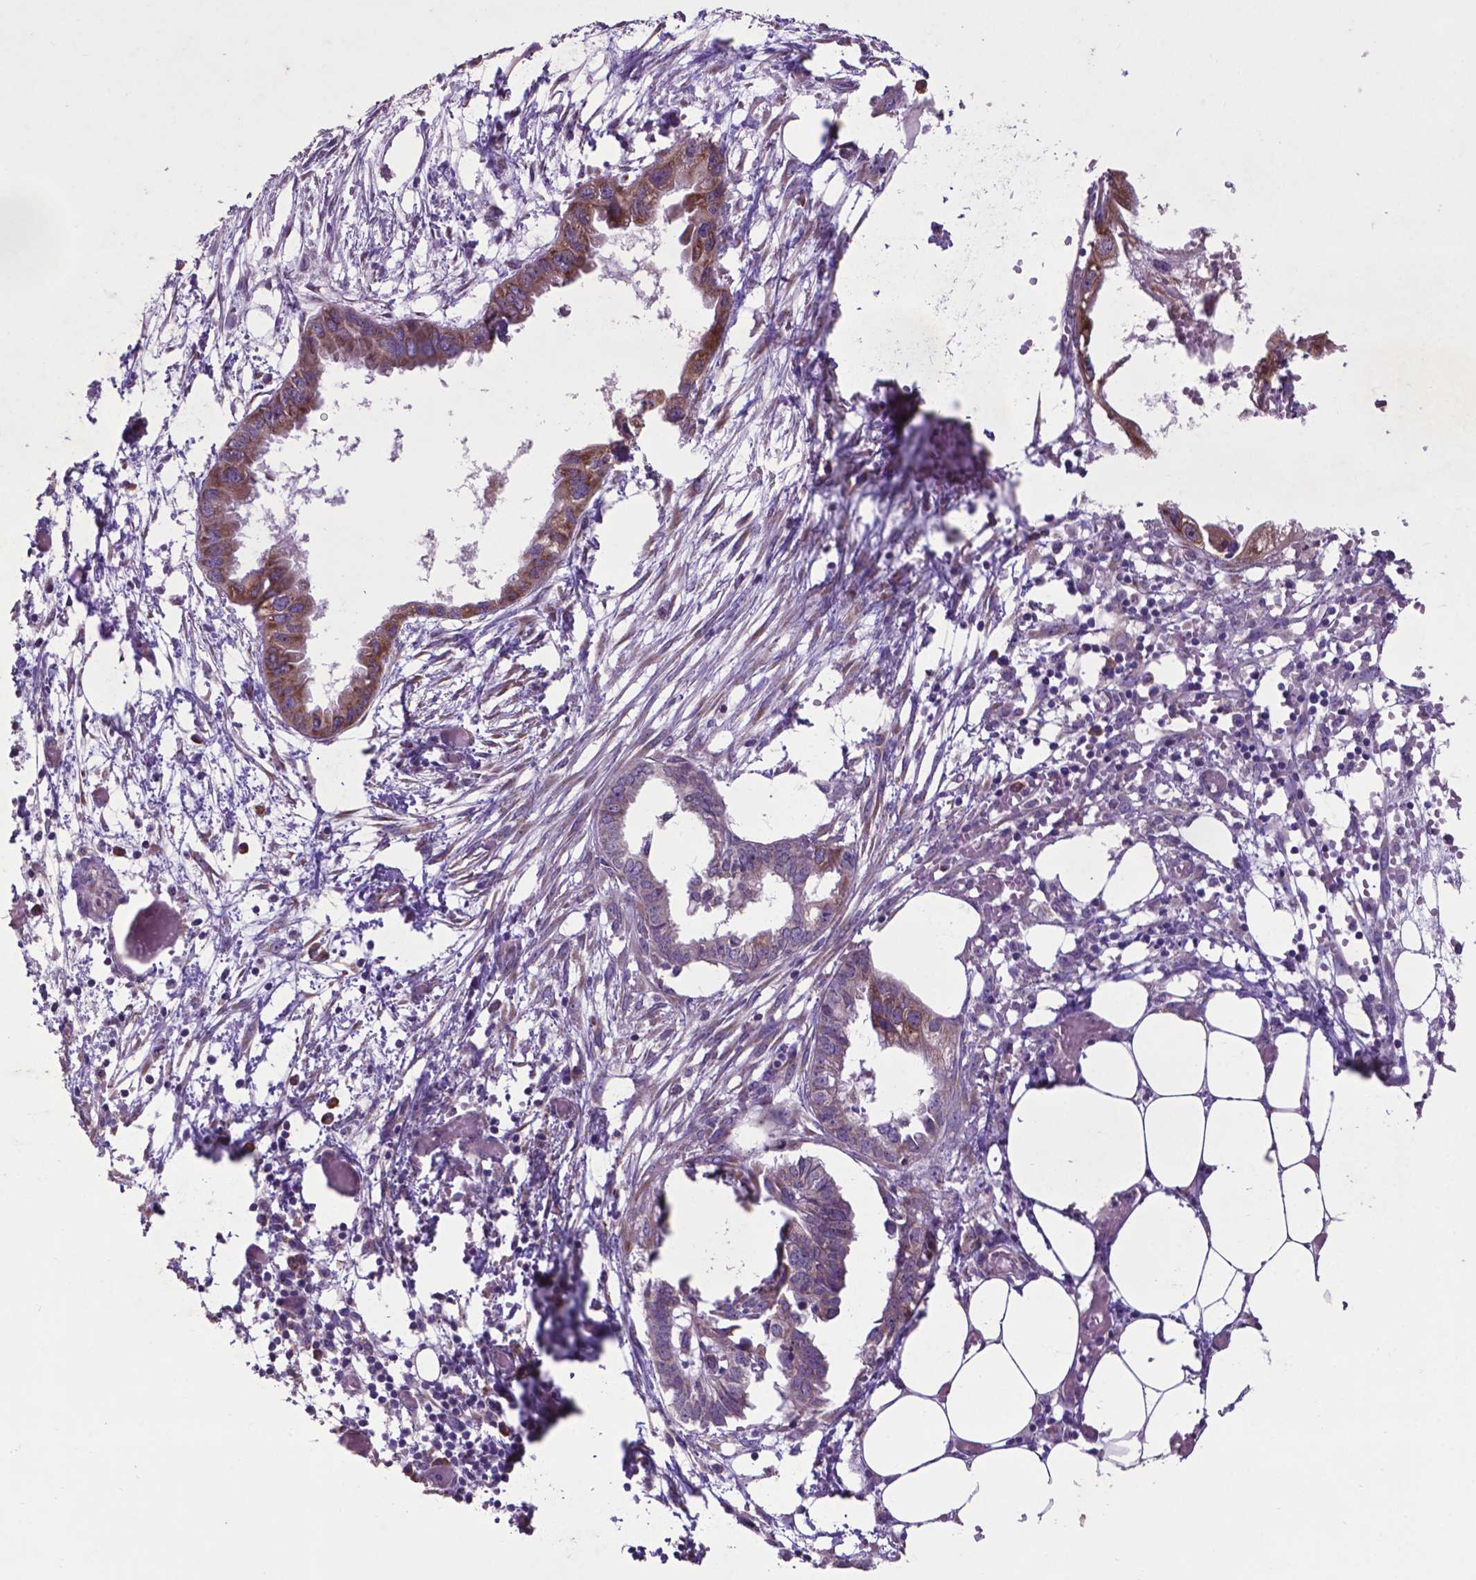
{"staining": {"intensity": "moderate", "quantity": ">75%", "location": "cytoplasmic/membranous"}, "tissue": "endometrial cancer", "cell_type": "Tumor cells", "image_type": "cancer", "snomed": [{"axis": "morphology", "description": "Adenocarcinoma, NOS"}, {"axis": "morphology", "description": "Adenocarcinoma, metastatic, NOS"}, {"axis": "topography", "description": "Adipose tissue"}, {"axis": "topography", "description": "Endometrium"}], "caption": "Human metastatic adenocarcinoma (endometrial) stained for a protein (brown) demonstrates moderate cytoplasmic/membranous positive positivity in approximately >75% of tumor cells.", "gene": "WDR83OS", "patient": {"sex": "female", "age": 67}}